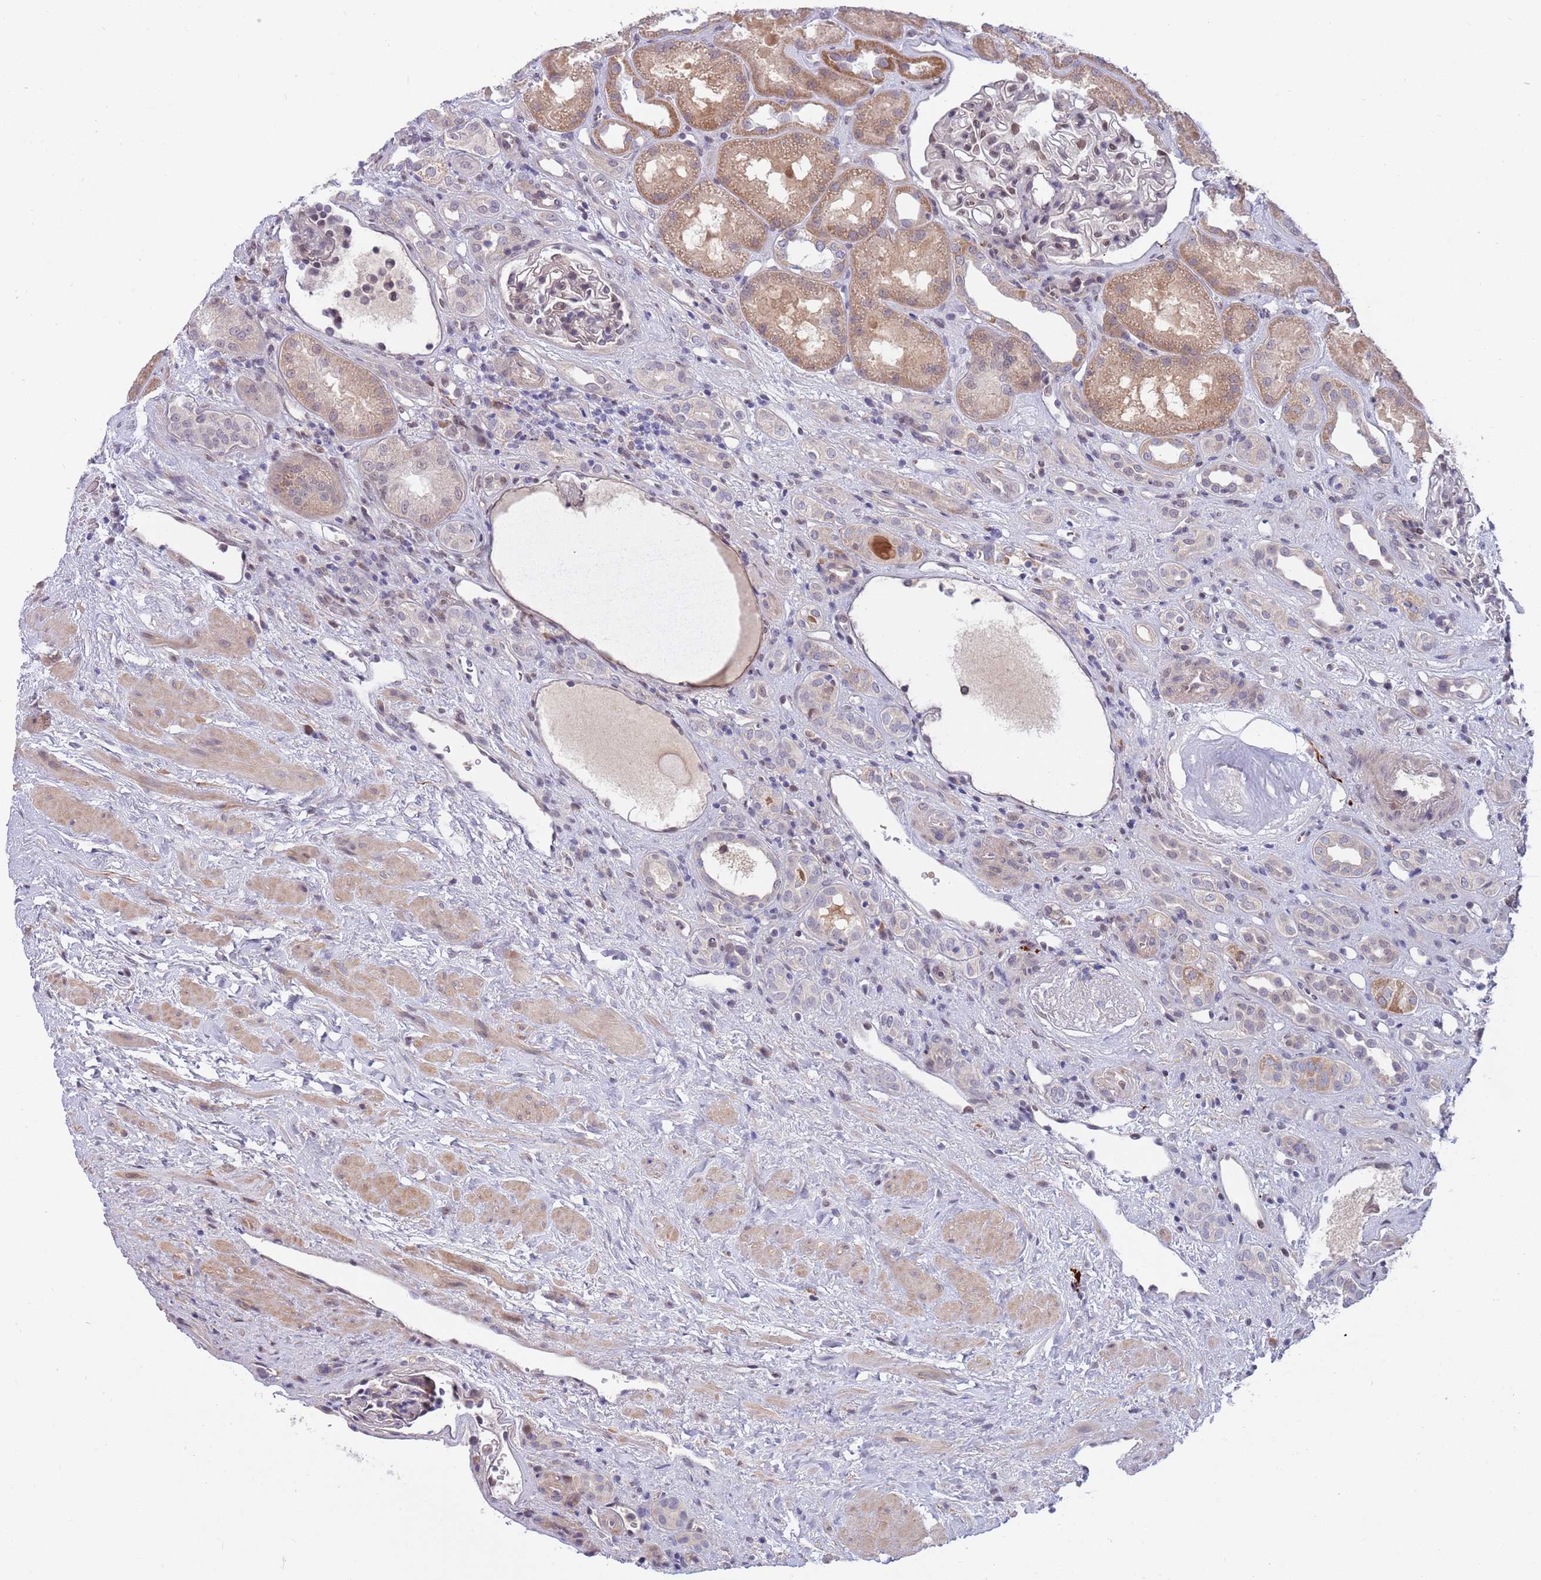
{"staining": {"intensity": "moderate", "quantity": "<25%", "location": "nuclear"}, "tissue": "kidney", "cell_type": "Cells in glomeruli", "image_type": "normal", "snomed": [{"axis": "morphology", "description": "Normal tissue, NOS"}, {"axis": "topography", "description": "Kidney"}], "caption": "Human kidney stained with a brown dye shows moderate nuclear positive positivity in about <25% of cells in glomeruli.", "gene": "NLRP6", "patient": {"sex": "male", "age": 61}}